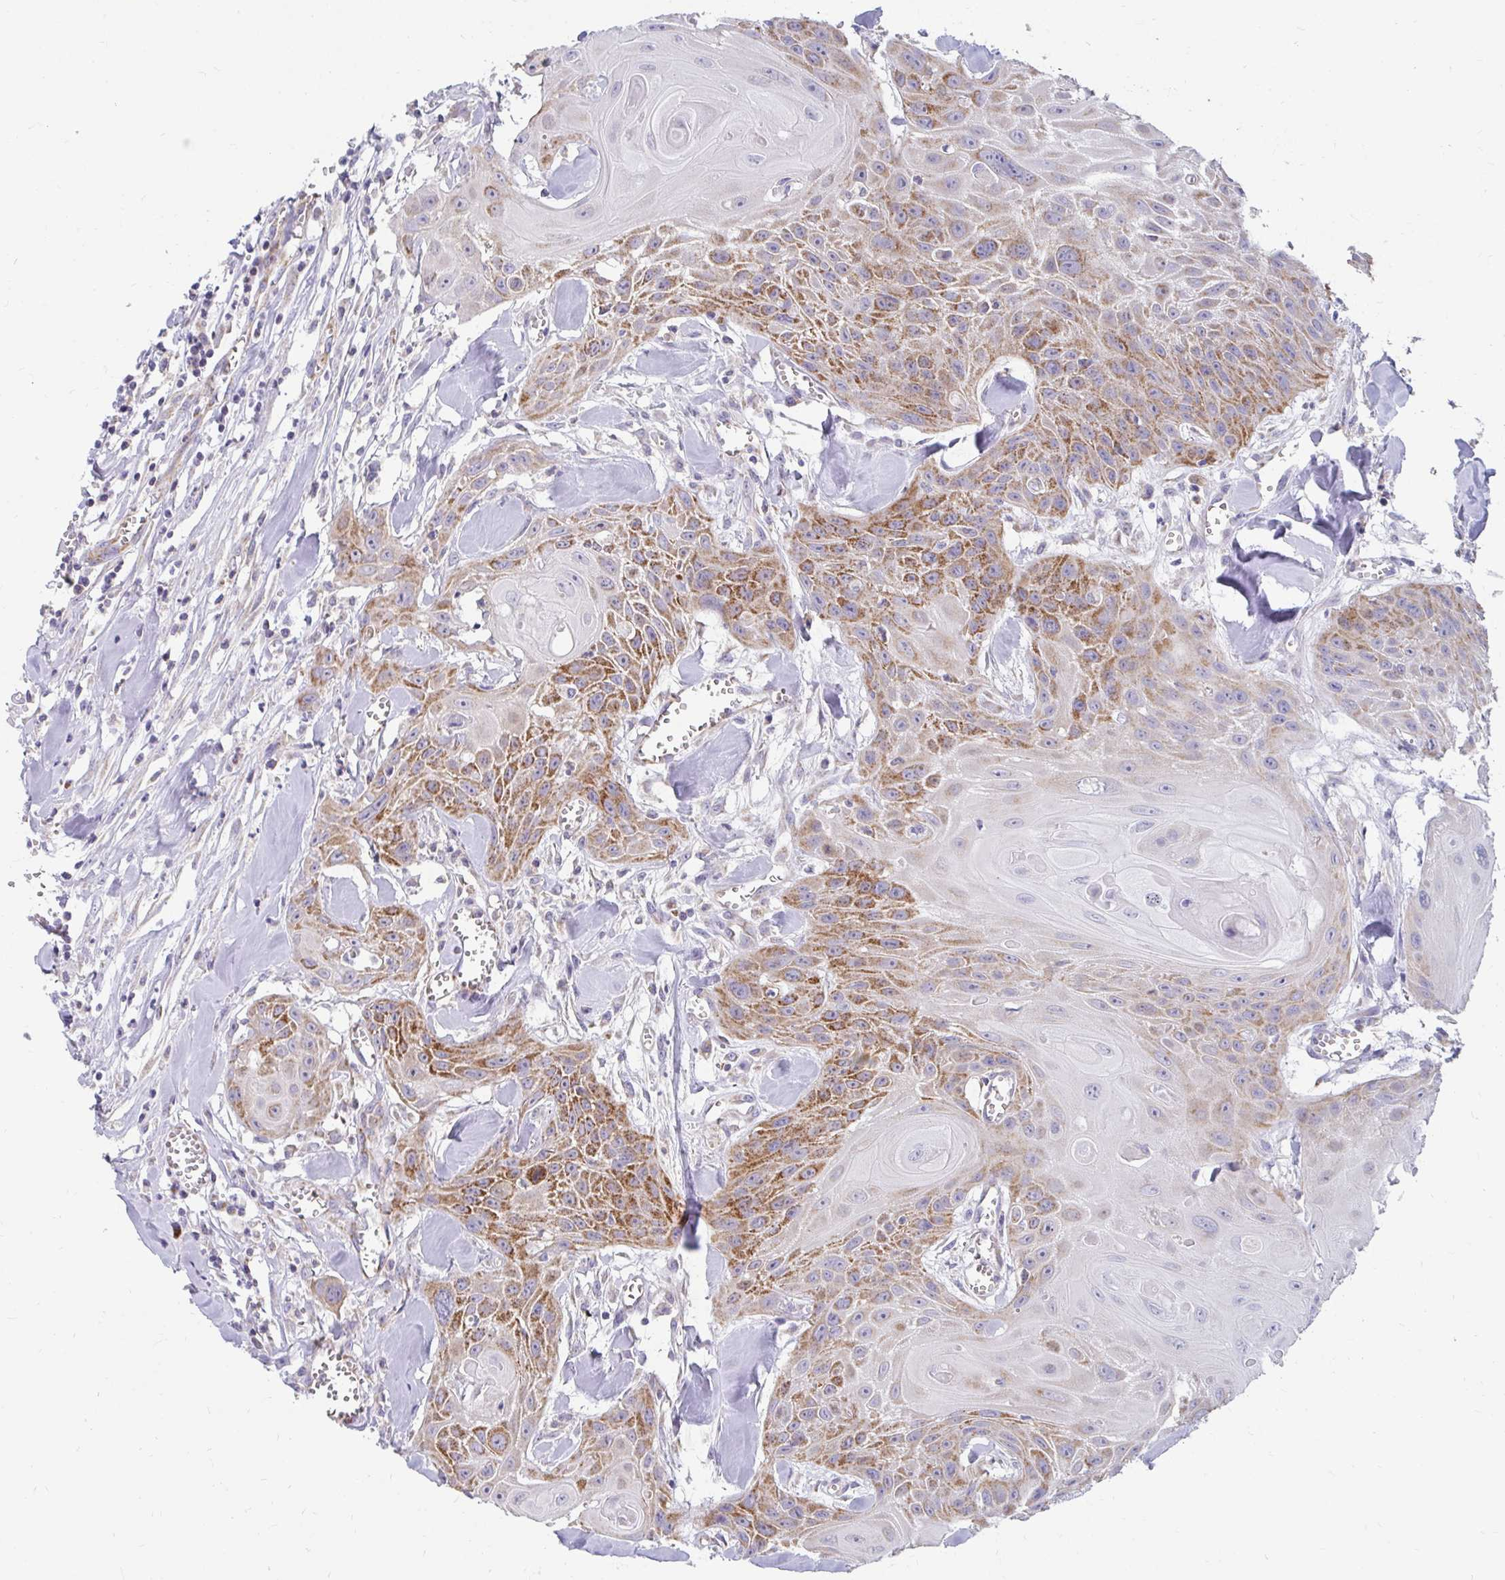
{"staining": {"intensity": "moderate", "quantity": "25%-75%", "location": "cytoplasmic/membranous"}, "tissue": "head and neck cancer", "cell_type": "Tumor cells", "image_type": "cancer", "snomed": [{"axis": "morphology", "description": "Squamous cell carcinoma, NOS"}, {"axis": "topography", "description": "Lymph node"}, {"axis": "topography", "description": "Salivary gland"}, {"axis": "topography", "description": "Head-Neck"}], "caption": "There is medium levels of moderate cytoplasmic/membranous expression in tumor cells of head and neck squamous cell carcinoma, as demonstrated by immunohistochemical staining (brown color).", "gene": "EXOC5", "patient": {"sex": "female", "age": 74}}